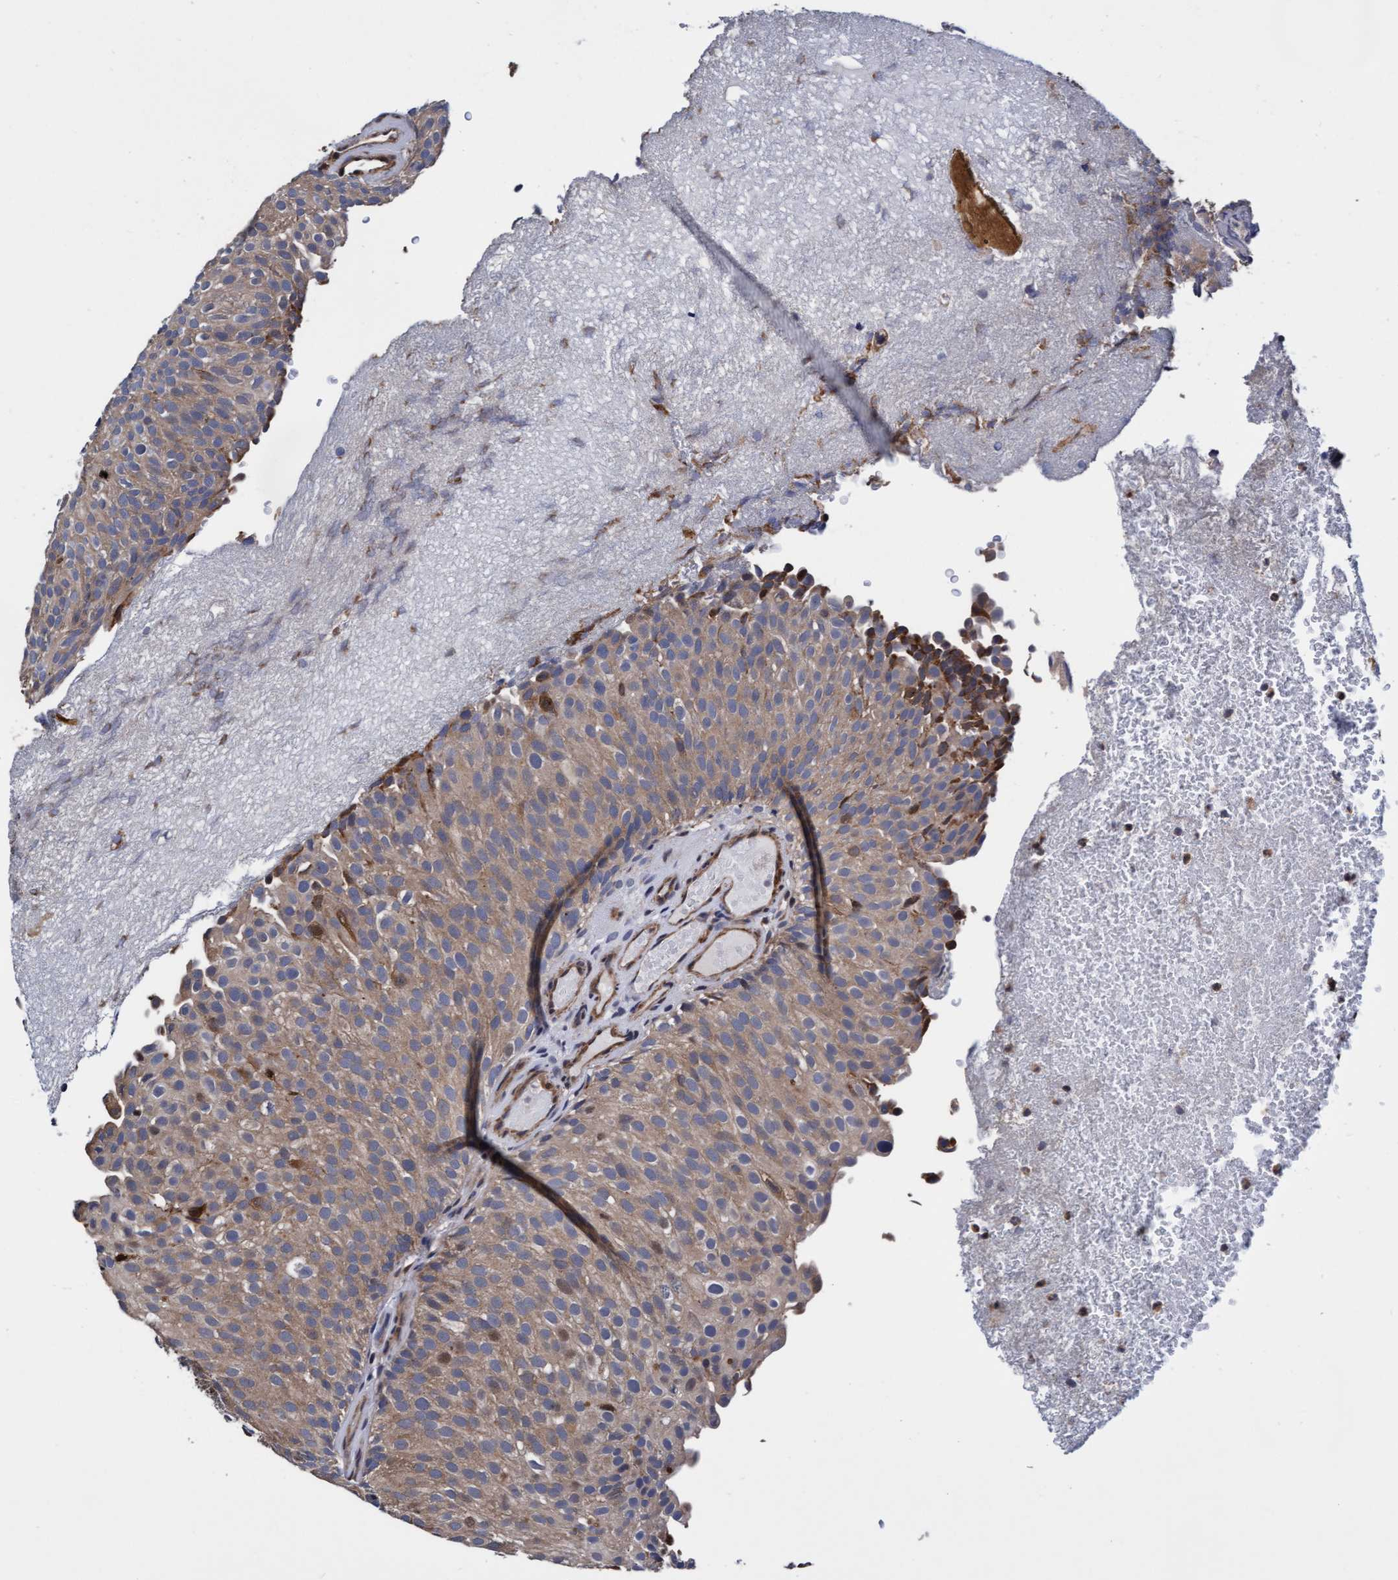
{"staining": {"intensity": "moderate", "quantity": ">75%", "location": "cytoplasmic/membranous"}, "tissue": "urothelial cancer", "cell_type": "Tumor cells", "image_type": "cancer", "snomed": [{"axis": "morphology", "description": "Urothelial carcinoma, Low grade"}, {"axis": "topography", "description": "Urinary bladder"}], "caption": "Immunohistochemical staining of human urothelial cancer exhibits medium levels of moderate cytoplasmic/membranous expression in about >75% of tumor cells.", "gene": "EFCAB13", "patient": {"sex": "male", "age": 78}}